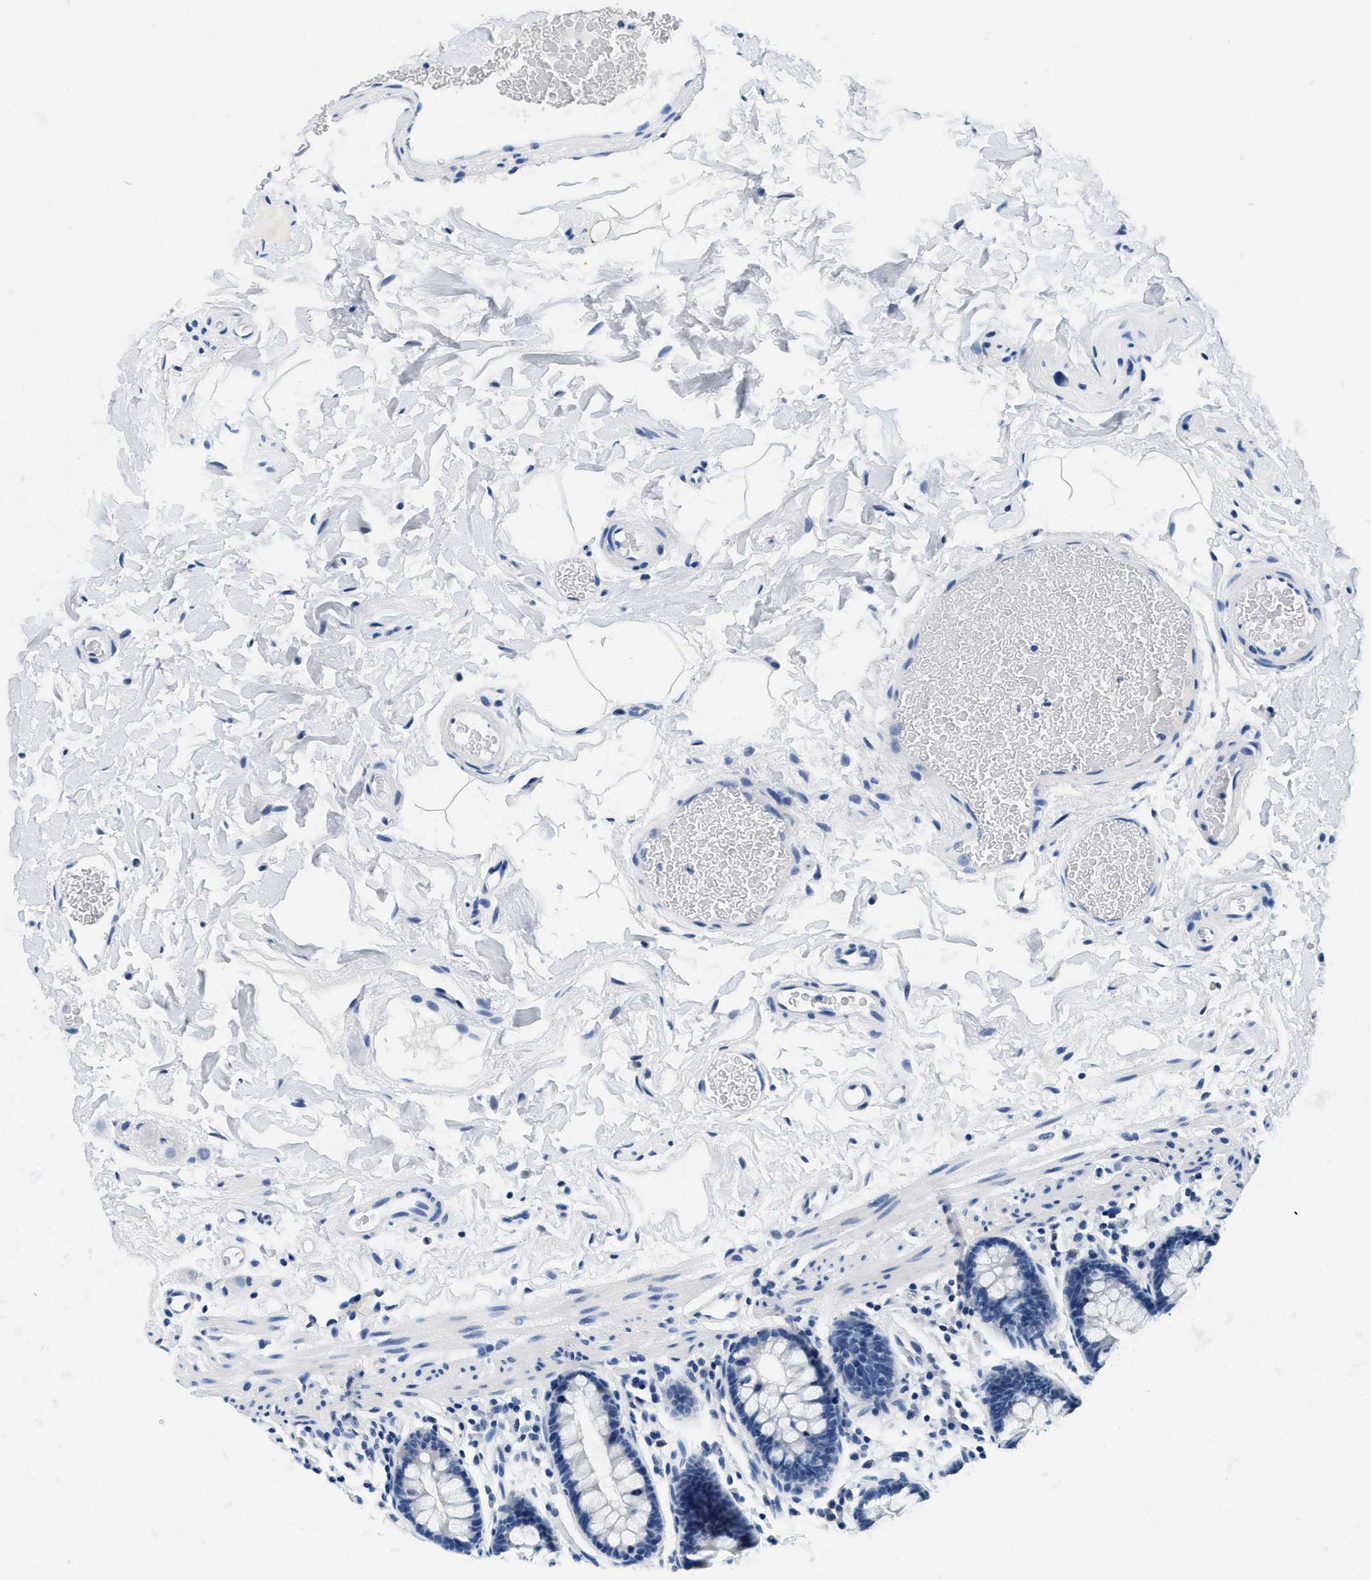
{"staining": {"intensity": "negative", "quantity": "none", "location": "none"}, "tissue": "colon", "cell_type": "Endothelial cells", "image_type": "normal", "snomed": [{"axis": "morphology", "description": "Normal tissue, NOS"}, {"axis": "topography", "description": "Colon"}], "caption": "IHC image of unremarkable colon stained for a protein (brown), which shows no positivity in endothelial cells.", "gene": "GSTM3", "patient": {"sex": "female", "age": 80}}